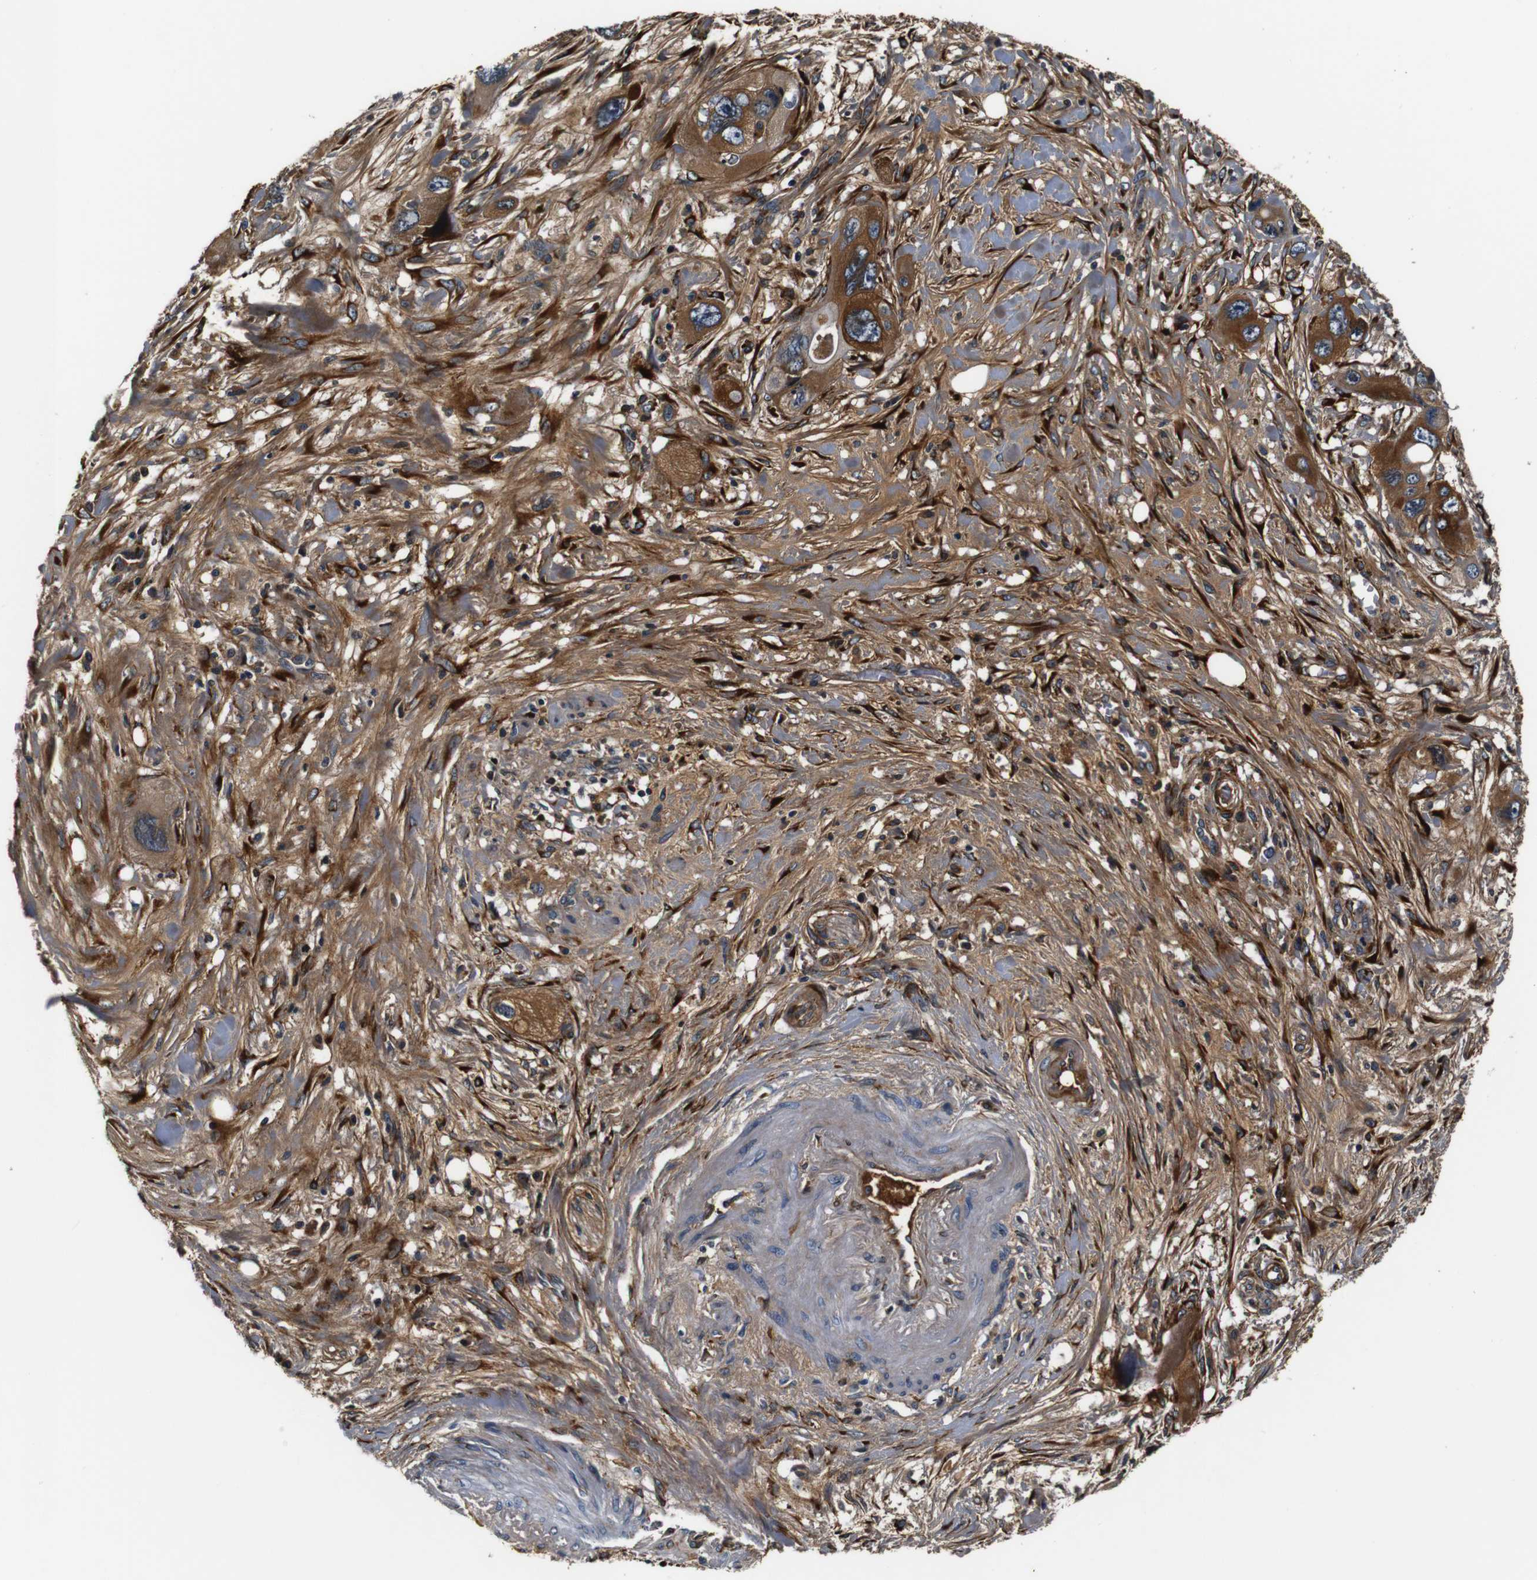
{"staining": {"intensity": "moderate", "quantity": ">75%", "location": "cytoplasmic/membranous"}, "tissue": "pancreatic cancer", "cell_type": "Tumor cells", "image_type": "cancer", "snomed": [{"axis": "morphology", "description": "Adenocarcinoma, NOS"}, {"axis": "topography", "description": "Pancreas"}], "caption": "Tumor cells show medium levels of moderate cytoplasmic/membranous staining in approximately >75% of cells in human adenocarcinoma (pancreatic).", "gene": "COL1A1", "patient": {"sex": "male", "age": 73}}